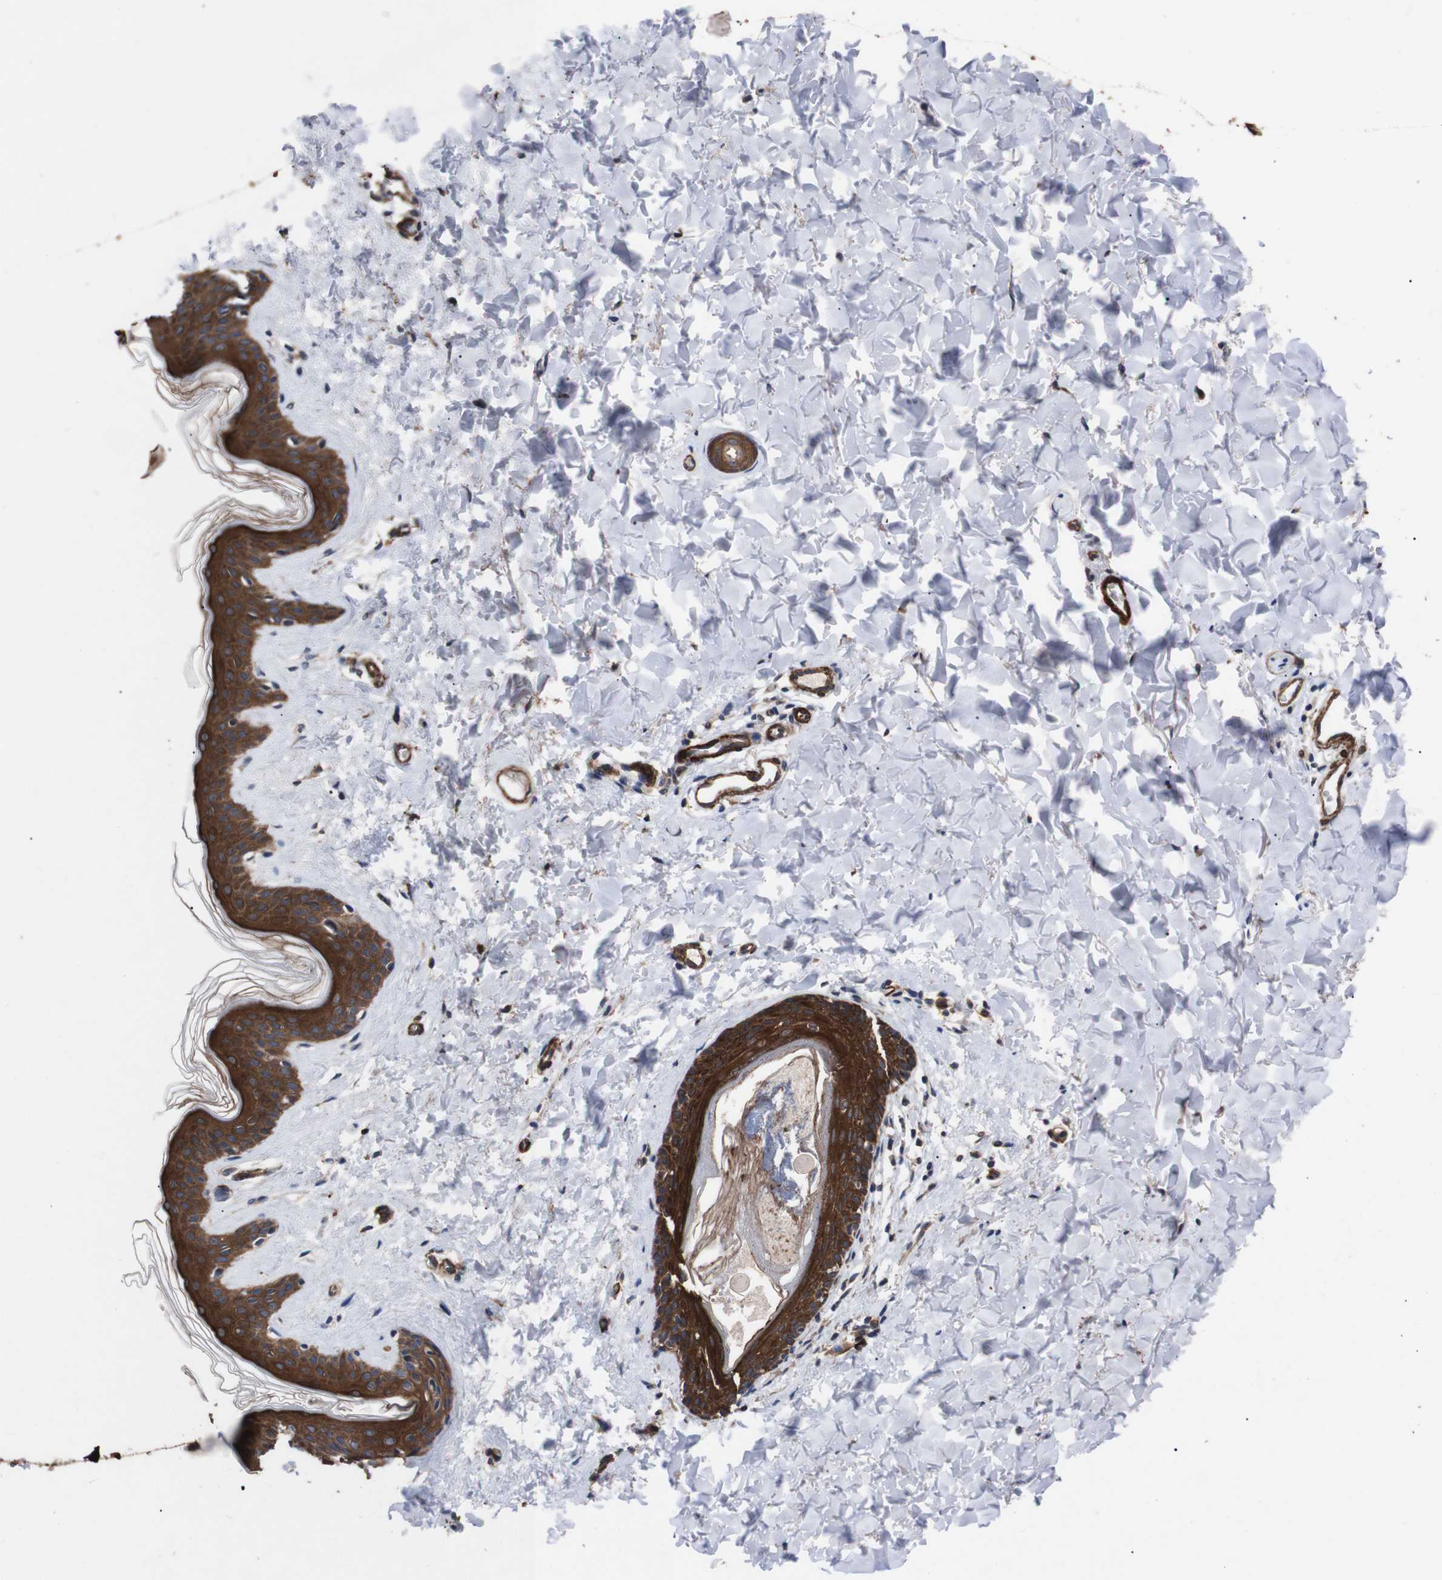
{"staining": {"intensity": "negative", "quantity": "none", "location": "none"}, "tissue": "skin", "cell_type": "Fibroblasts", "image_type": "normal", "snomed": [{"axis": "morphology", "description": "Normal tissue, NOS"}, {"axis": "topography", "description": "Skin"}], "caption": "An IHC photomicrograph of normal skin is shown. There is no staining in fibroblasts of skin.", "gene": "PAWR", "patient": {"sex": "female", "age": 41}}